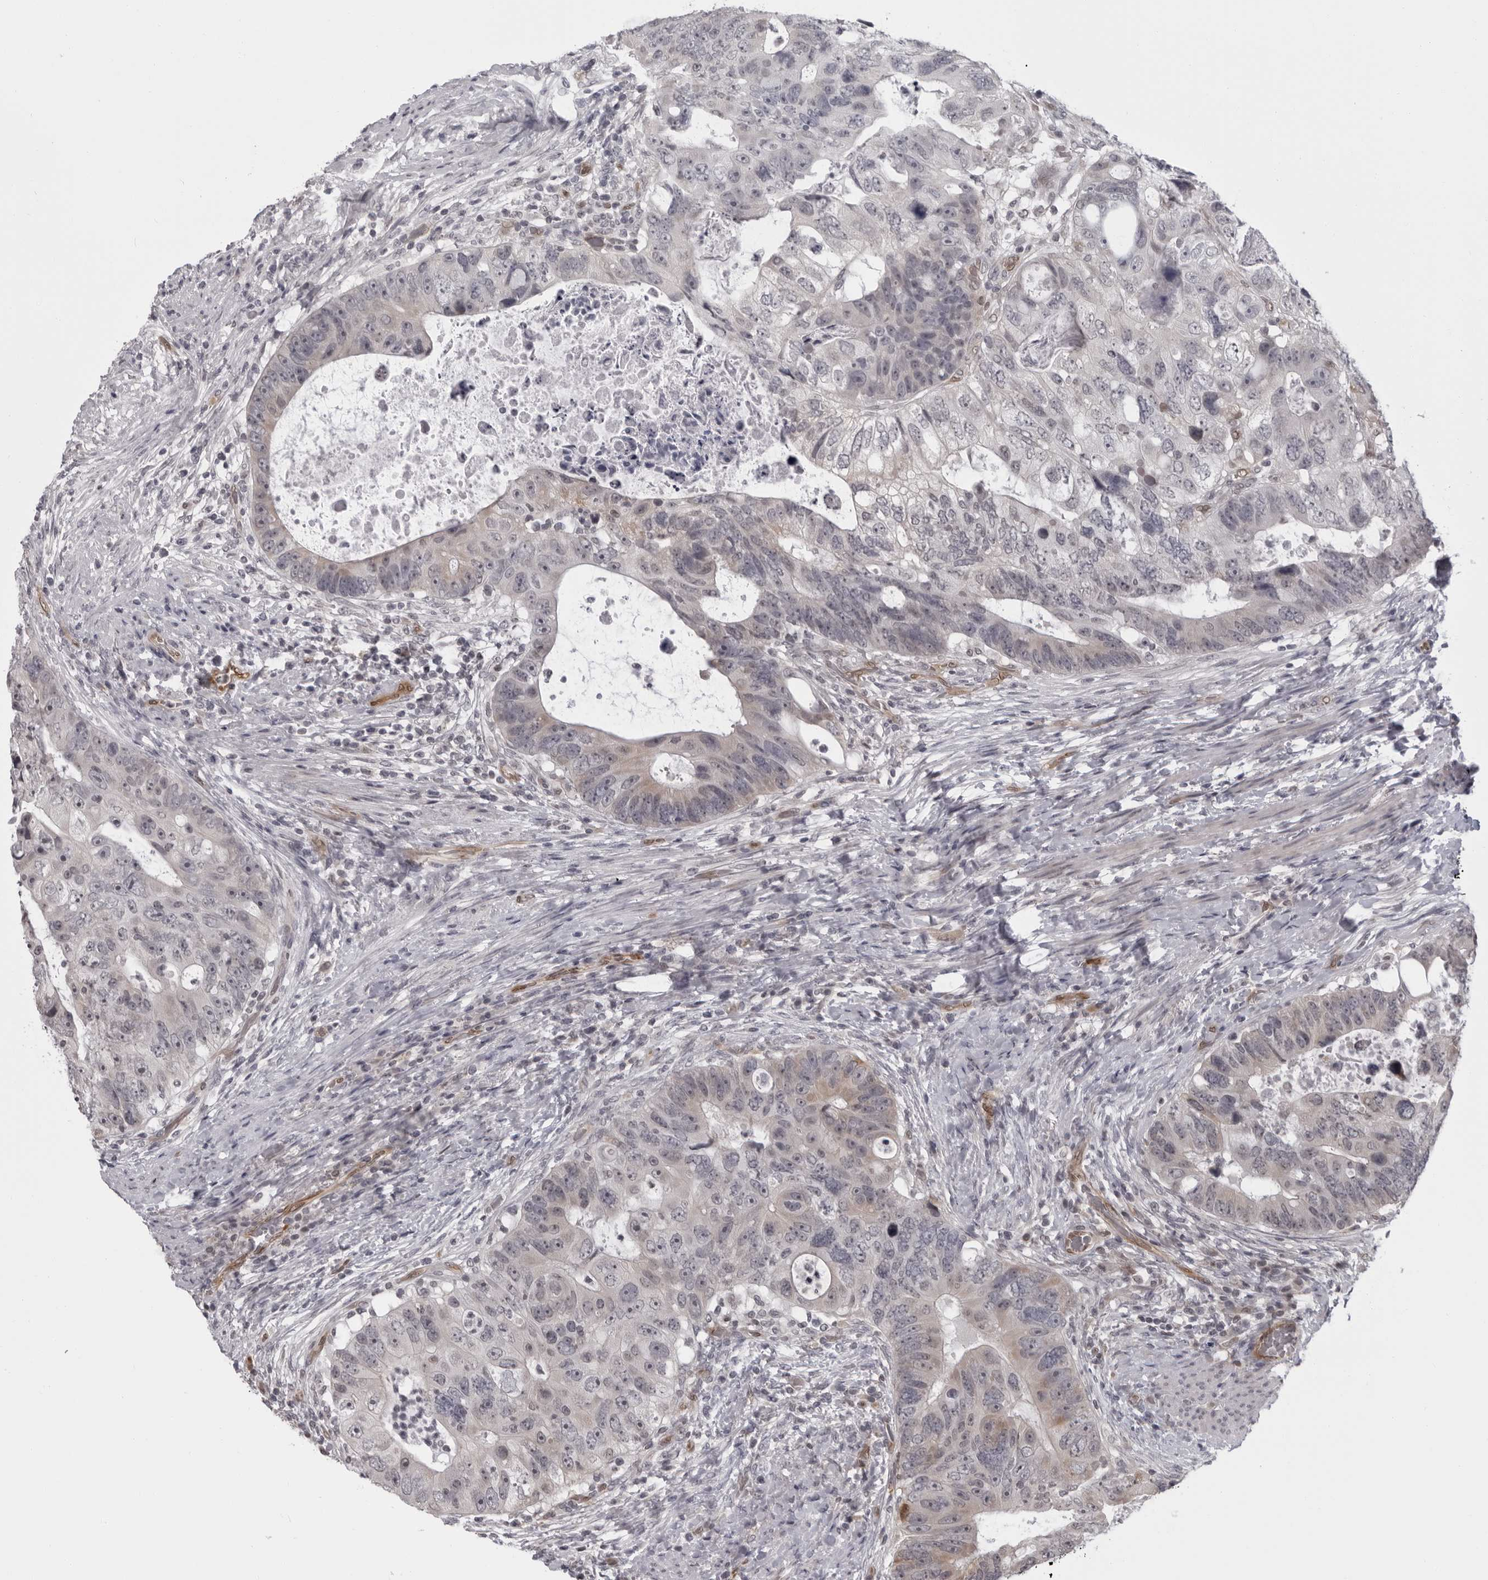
{"staining": {"intensity": "weak", "quantity": "25%-75%", "location": "cytoplasmic/membranous"}, "tissue": "colorectal cancer", "cell_type": "Tumor cells", "image_type": "cancer", "snomed": [{"axis": "morphology", "description": "Adenocarcinoma, NOS"}, {"axis": "topography", "description": "Rectum"}], "caption": "Tumor cells exhibit weak cytoplasmic/membranous positivity in approximately 25%-75% of cells in adenocarcinoma (colorectal).", "gene": "MAPK12", "patient": {"sex": "male", "age": 59}}